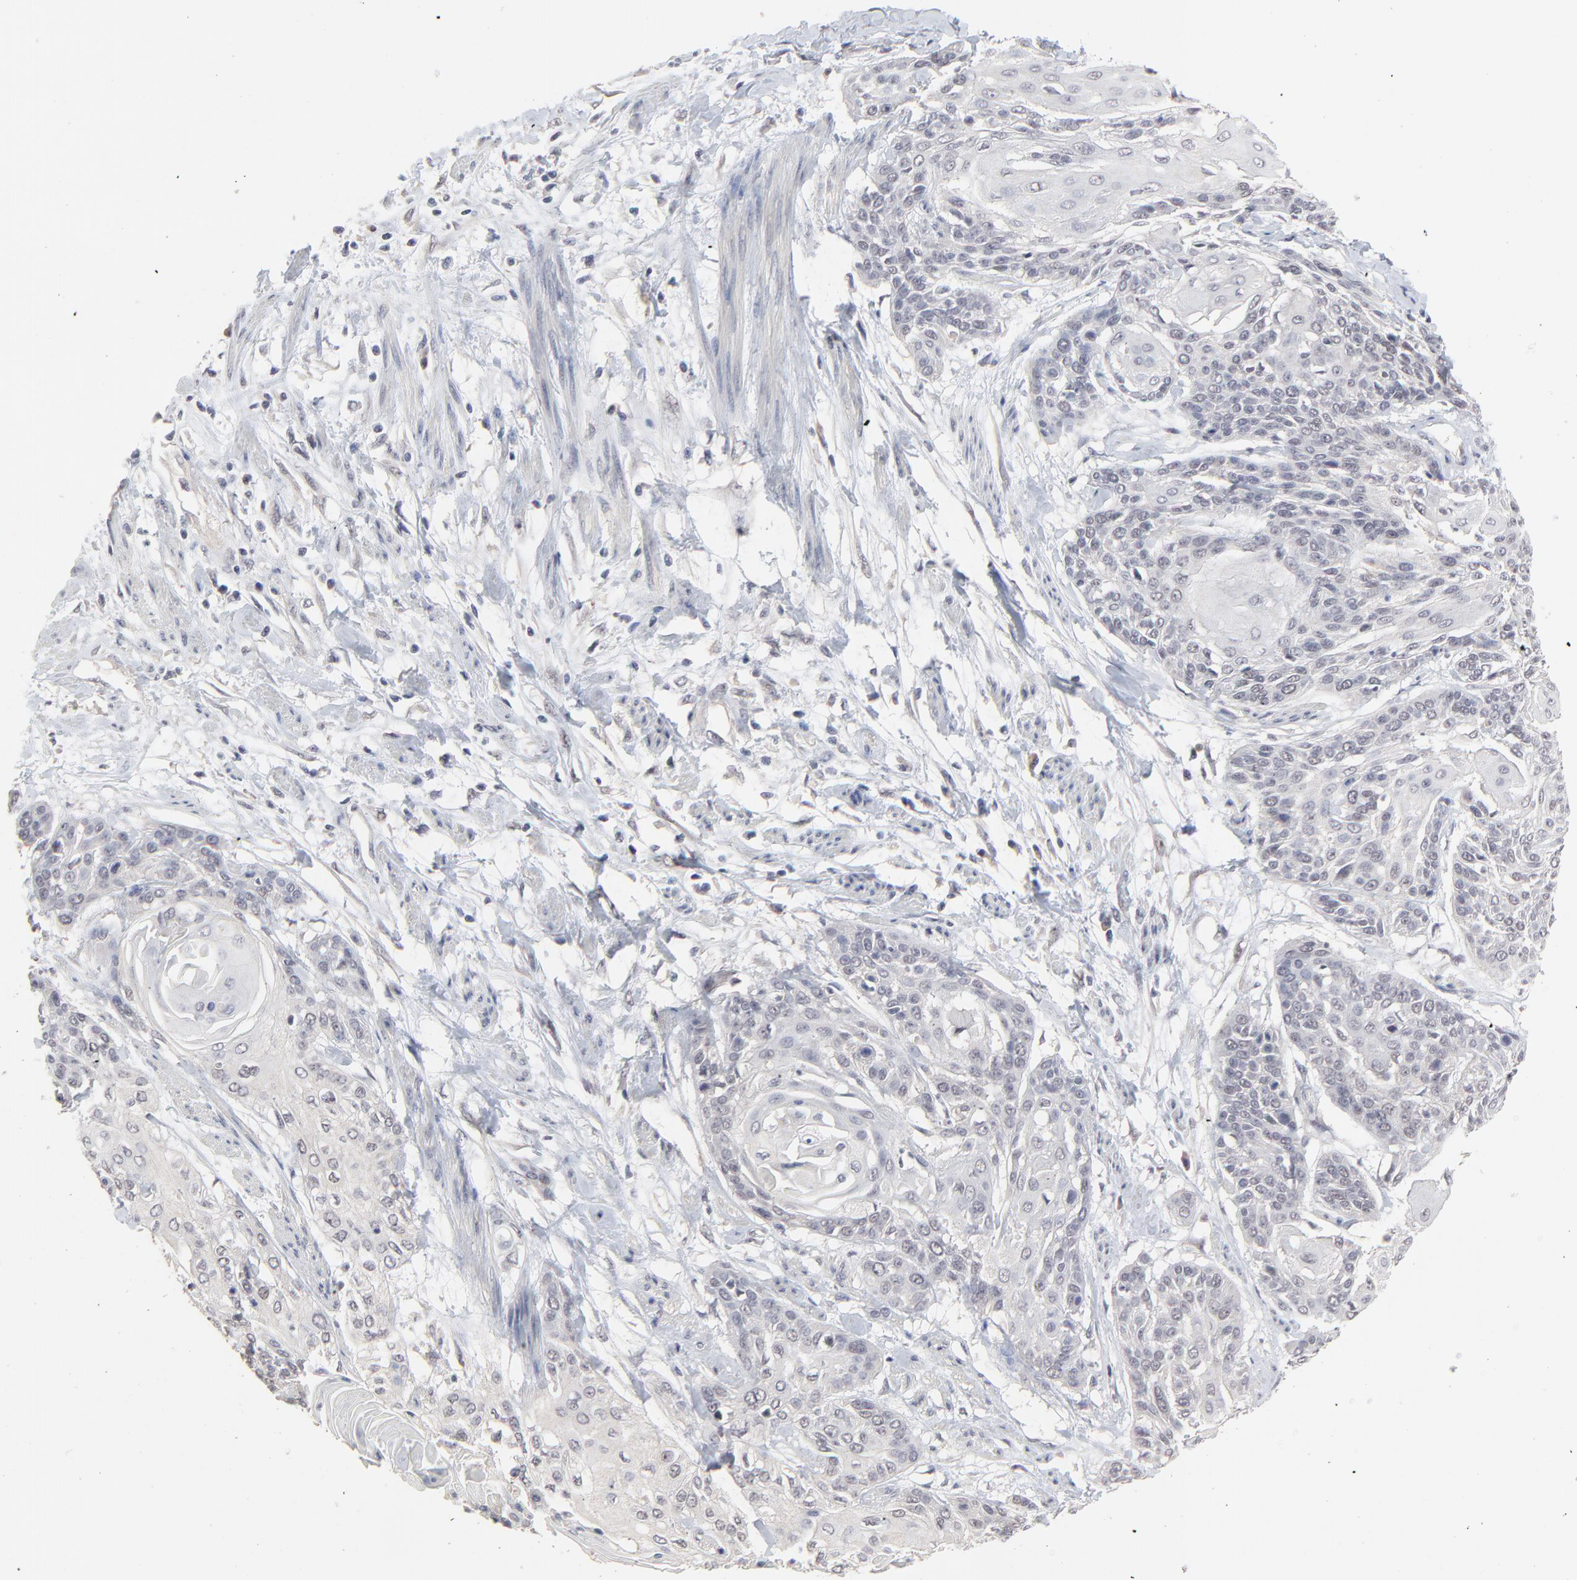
{"staining": {"intensity": "weak", "quantity": "<25%", "location": "nuclear"}, "tissue": "cervical cancer", "cell_type": "Tumor cells", "image_type": "cancer", "snomed": [{"axis": "morphology", "description": "Squamous cell carcinoma, NOS"}, {"axis": "topography", "description": "Cervix"}], "caption": "Image shows no protein positivity in tumor cells of cervical cancer tissue.", "gene": "FAM199X", "patient": {"sex": "female", "age": 57}}